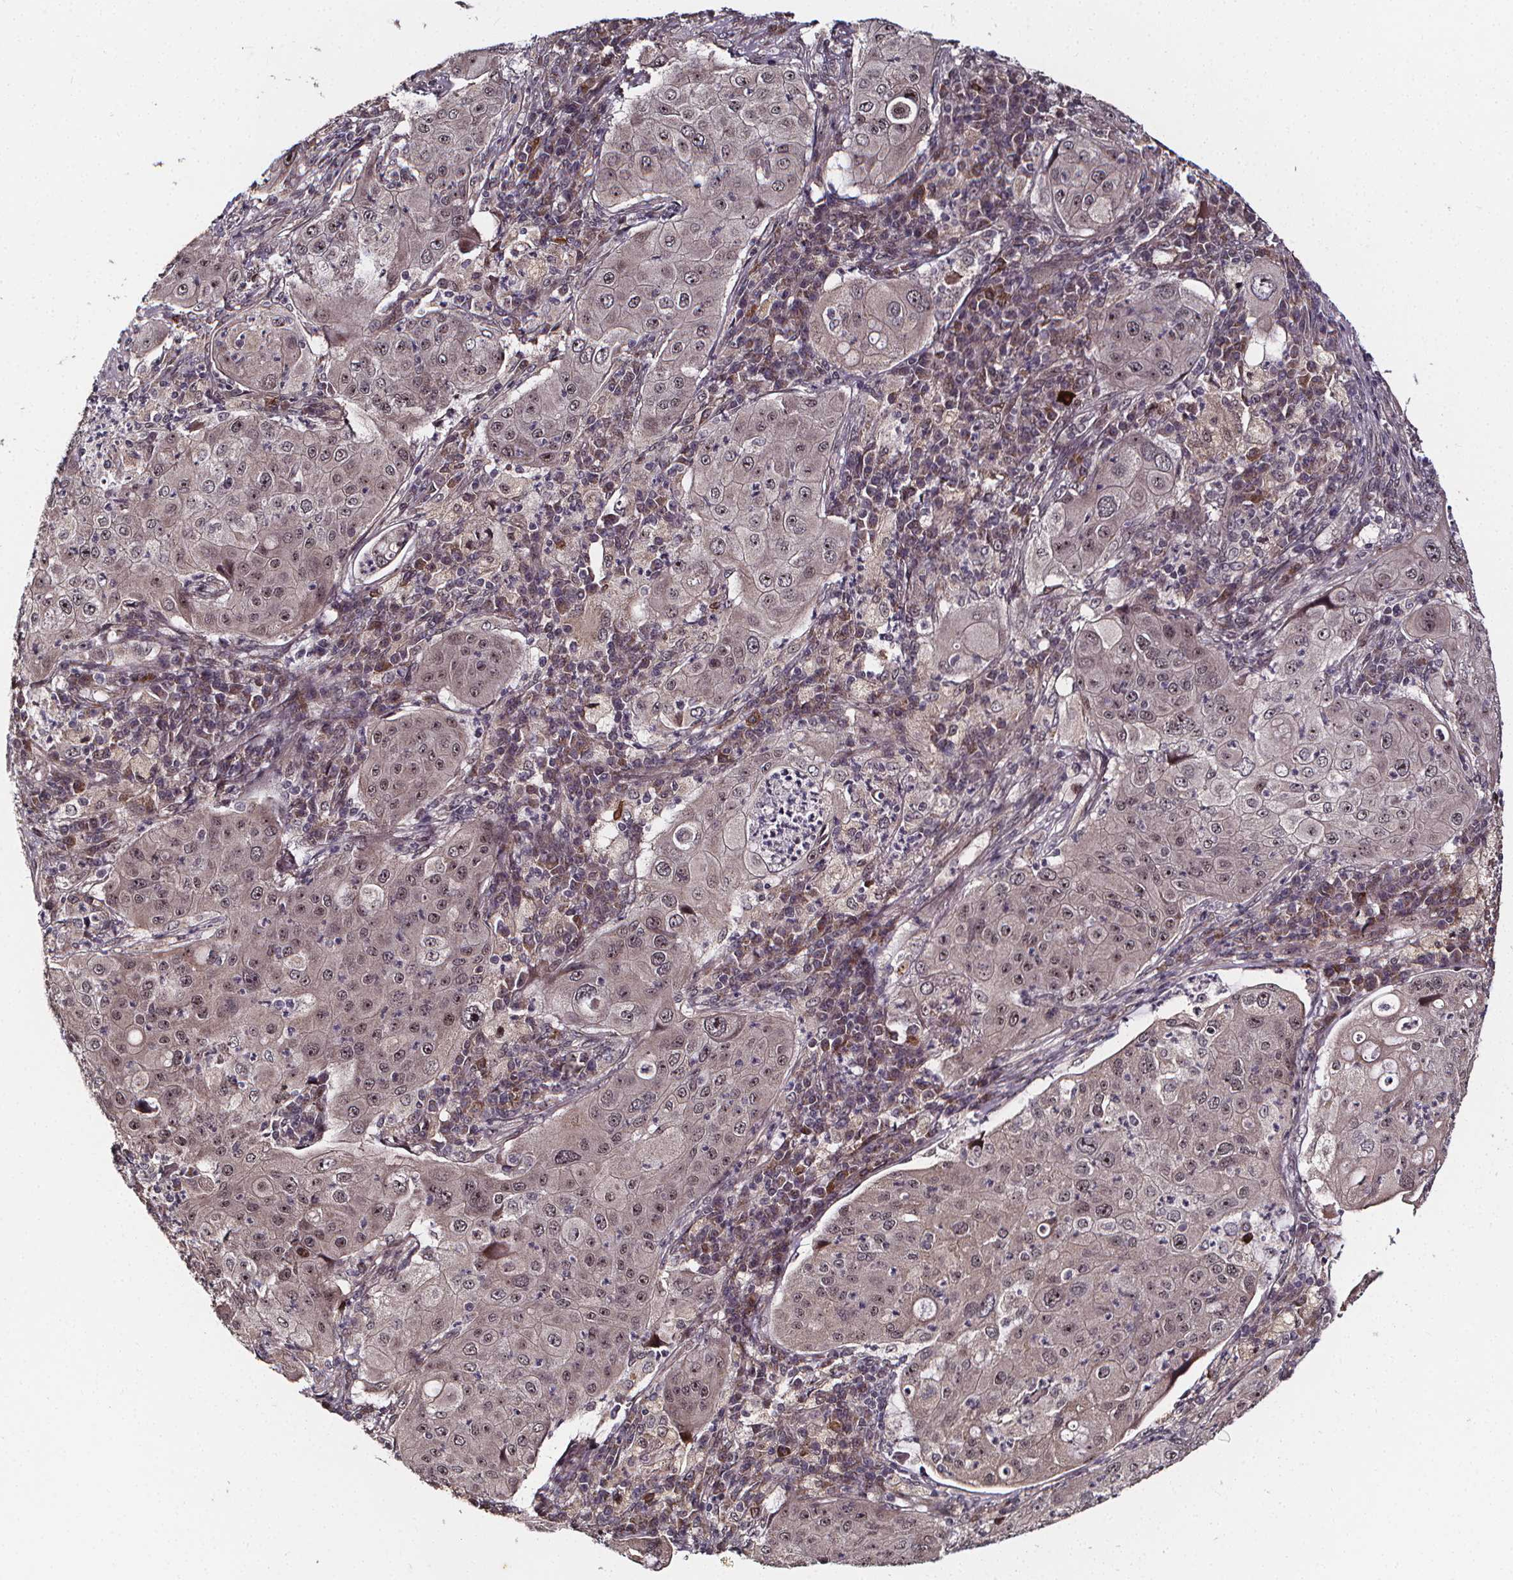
{"staining": {"intensity": "weak", "quantity": "<25%", "location": "nuclear"}, "tissue": "lung cancer", "cell_type": "Tumor cells", "image_type": "cancer", "snomed": [{"axis": "morphology", "description": "Squamous cell carcinoma, NOS"}, {"axis": "topography", "description": "Lung"}], "caption": "DAB (3,3'-diaminobenzidine) immunohistochemical staining of human squamous cell carcinoma (lung) demonstrates no significant positivity in tumor cells.", "gene": "DDIT3", "patient": {"sex": "female", "age": 59}}